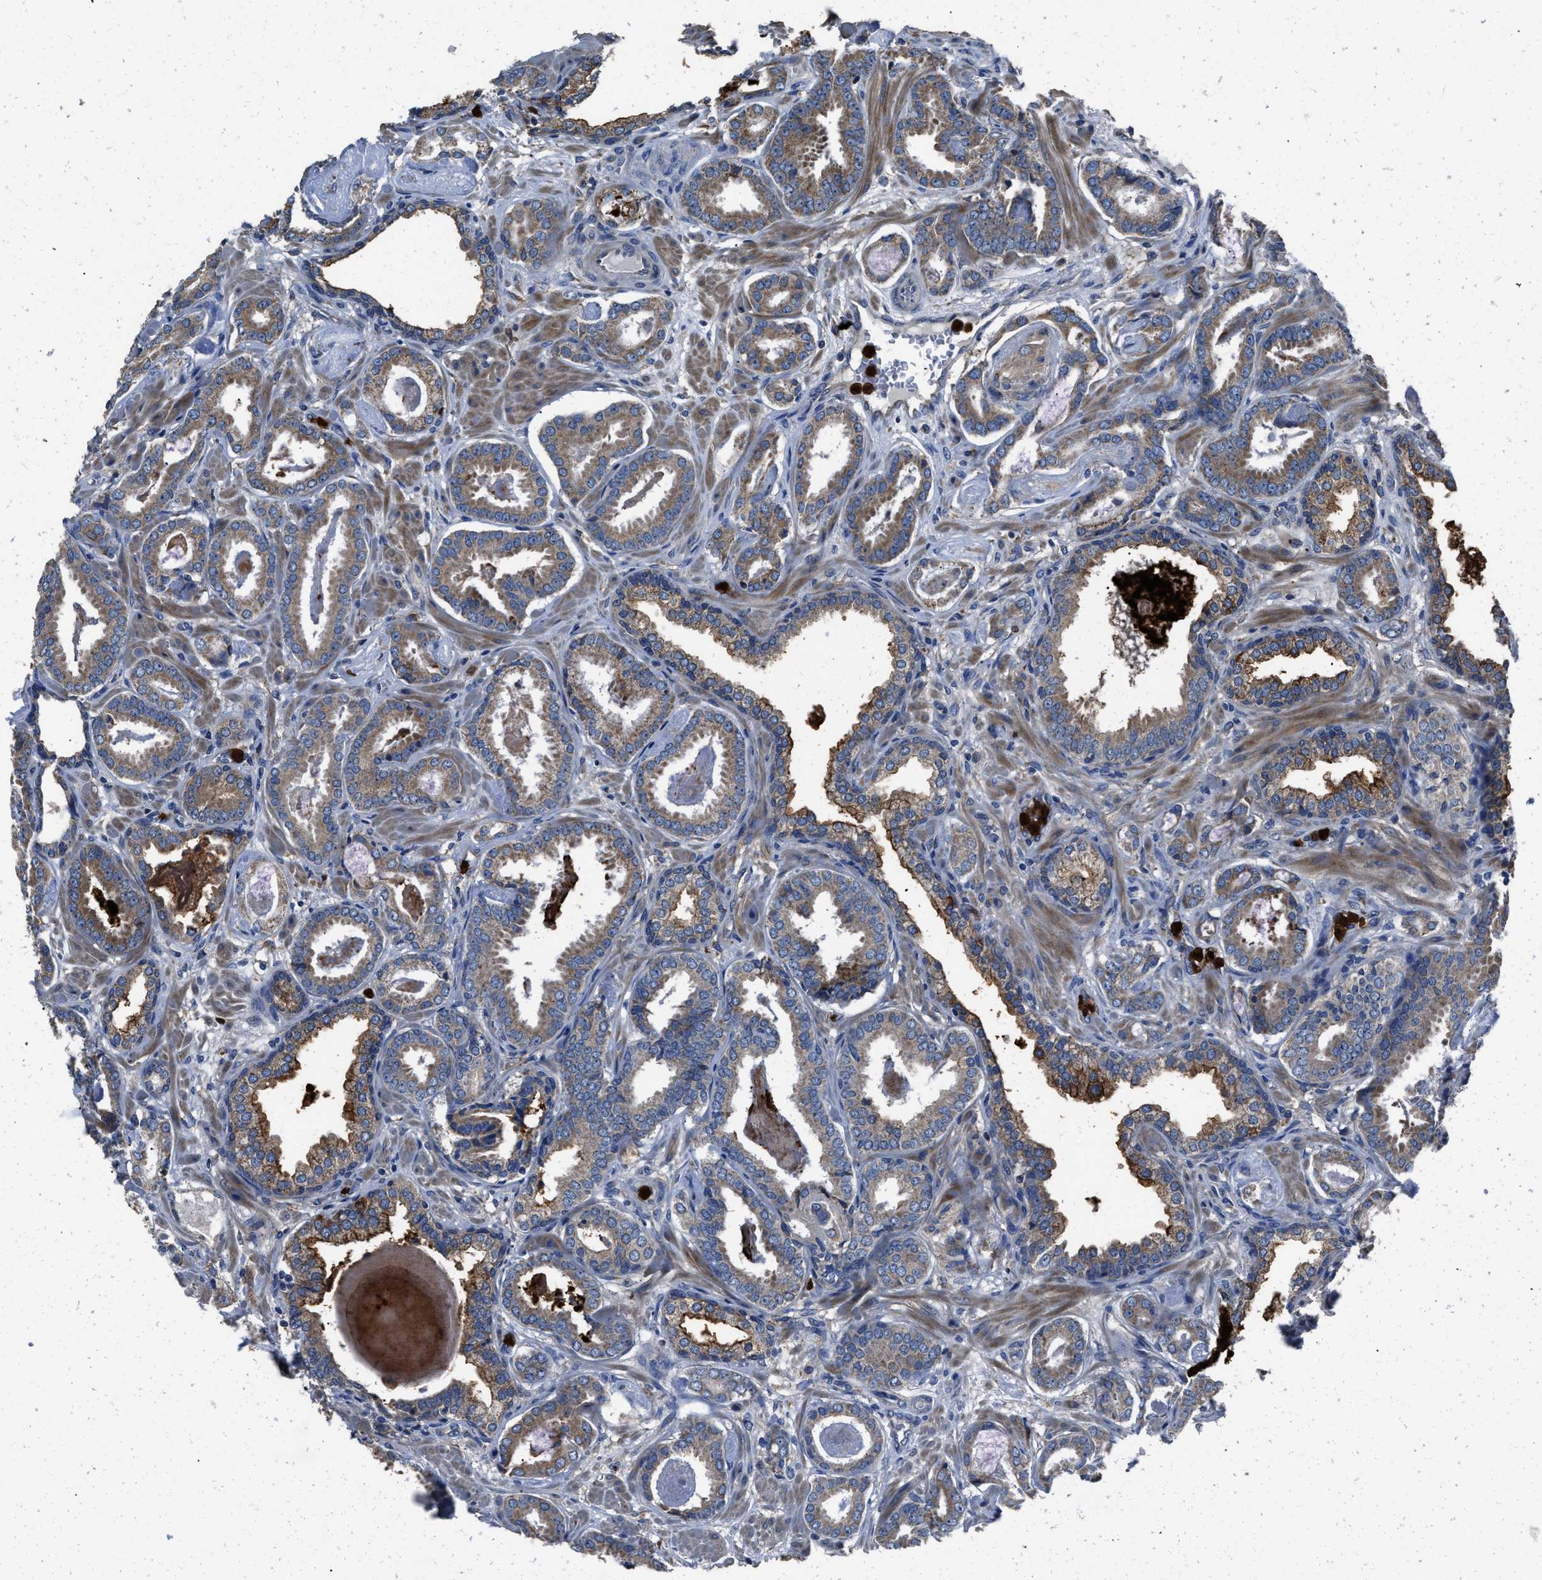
{"staining": {"intensity": "moderate", "quantity": ">75%", "location": "cytoplasmic/membranous"}, "tissue": "prostate cancer", "cell_type": "Tumor cells", "image_type": "cancer", "snomed": [{"axis": "morphology", "description": "Adenocarcinoma, Low grade"}, {"axis": "topography", "description": "Prostate"}], "caption": "IHC of prostate cancer (low-grade adenocarcinoma) exhibits medium levels of moderate cytoplasmic/membranous positivity in approximately >75% of tumor cells. (IHC, brightfield microscopy, high magnification).", "gene": "ANGPT1", "patient": {"sex": "male", "age": 53}}